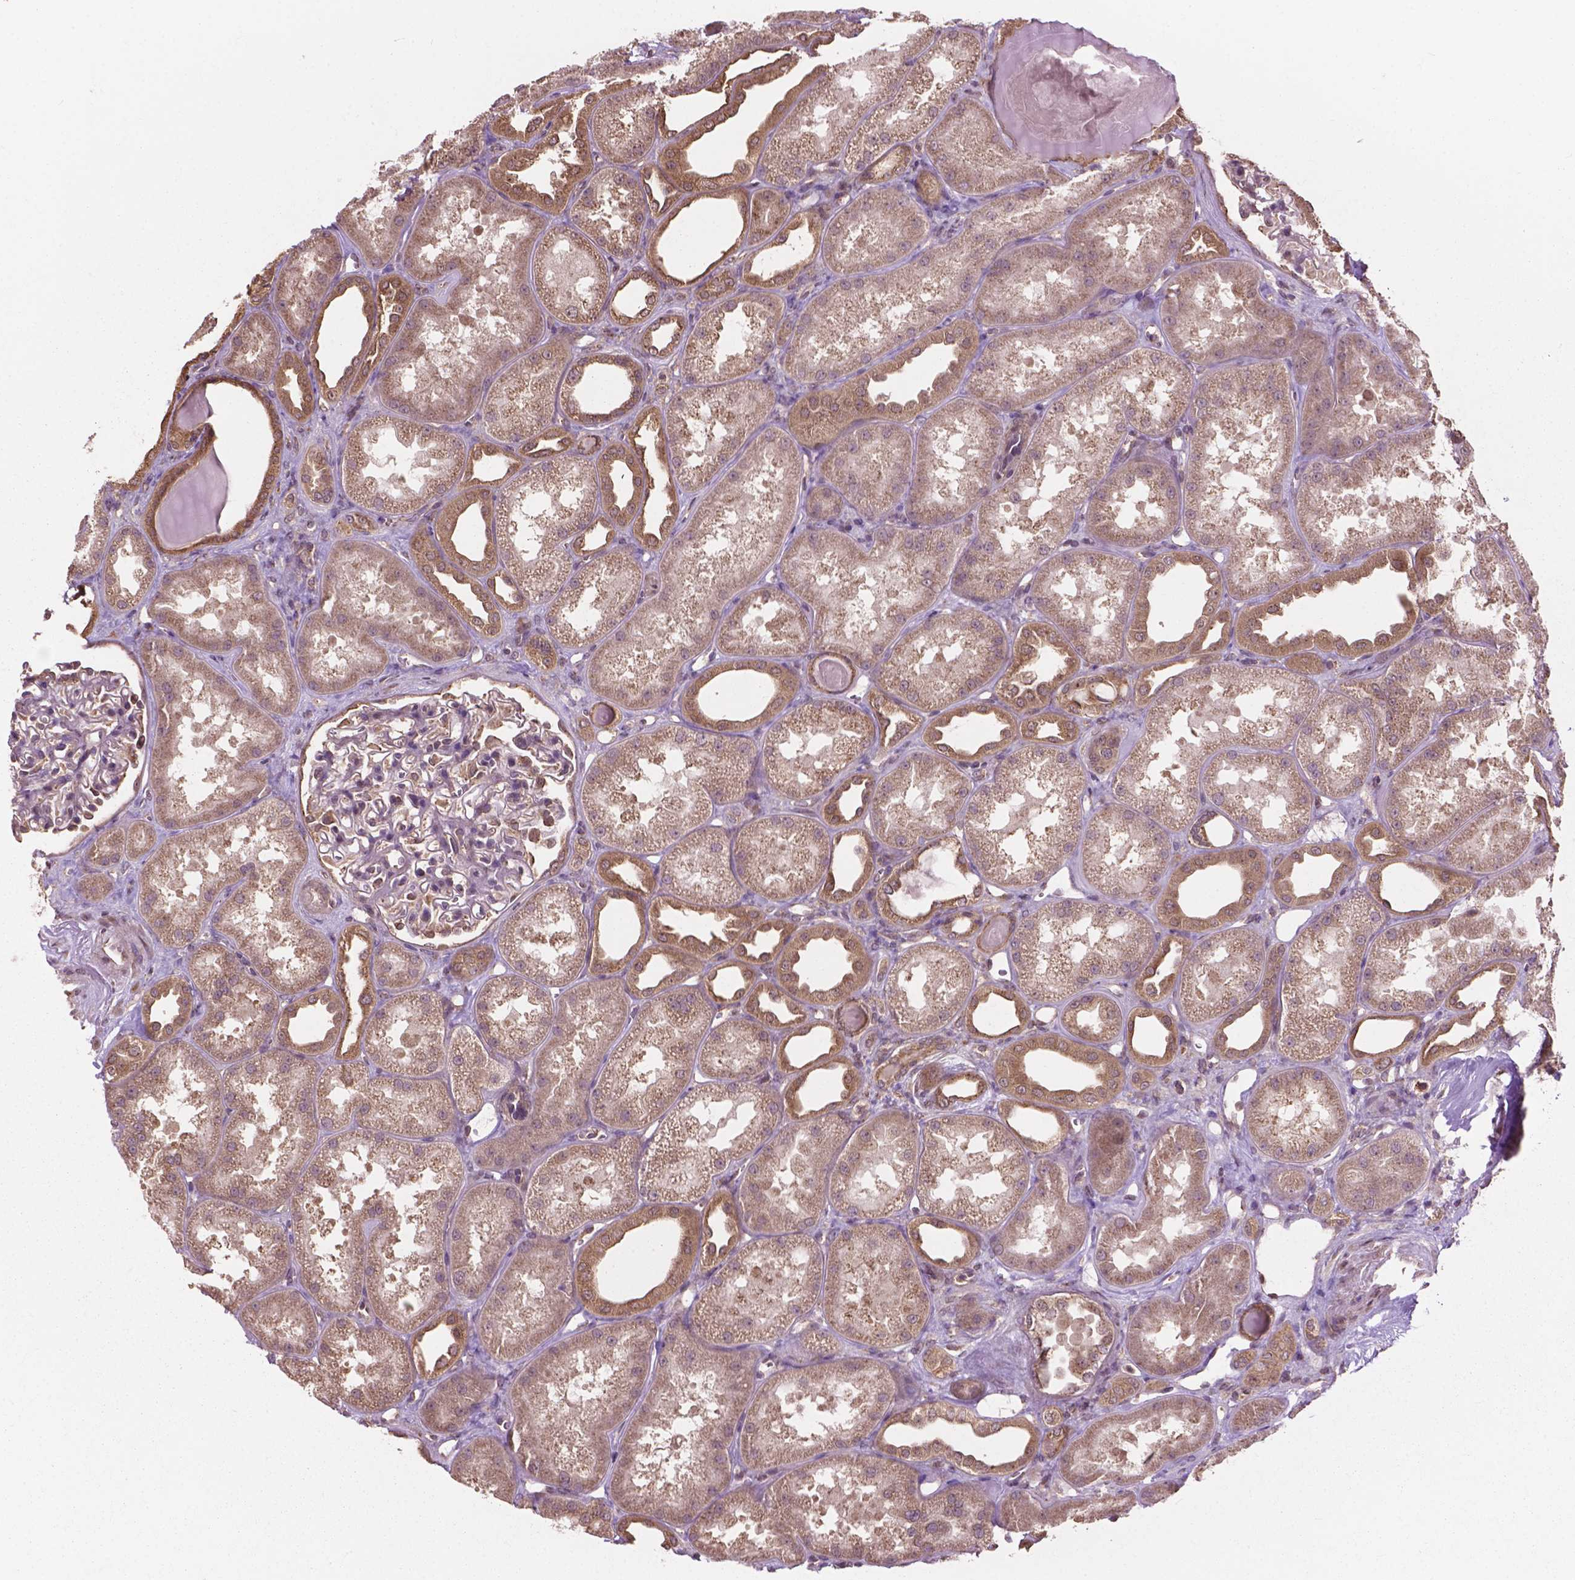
{"staining": {"intensity": "moderate", "quantity": "<25%", "location": "nuclear"}, "tissue": "kidney", "cell_type": "Cells in glomeruli", "image_type": "normal", "snomed": [{"axis": "morphology", "description": "Normal tissue, NOS"}, {"axis": "topography", "description": "Kidney"}], "caption": "This photomicrograph displays IHC staining of benign kidney, with low moderate nuclear staining in about <25% of cells in glomeruli.", "gene": "PPP1CB", "patient": {"sex": "male", "age": 61}}